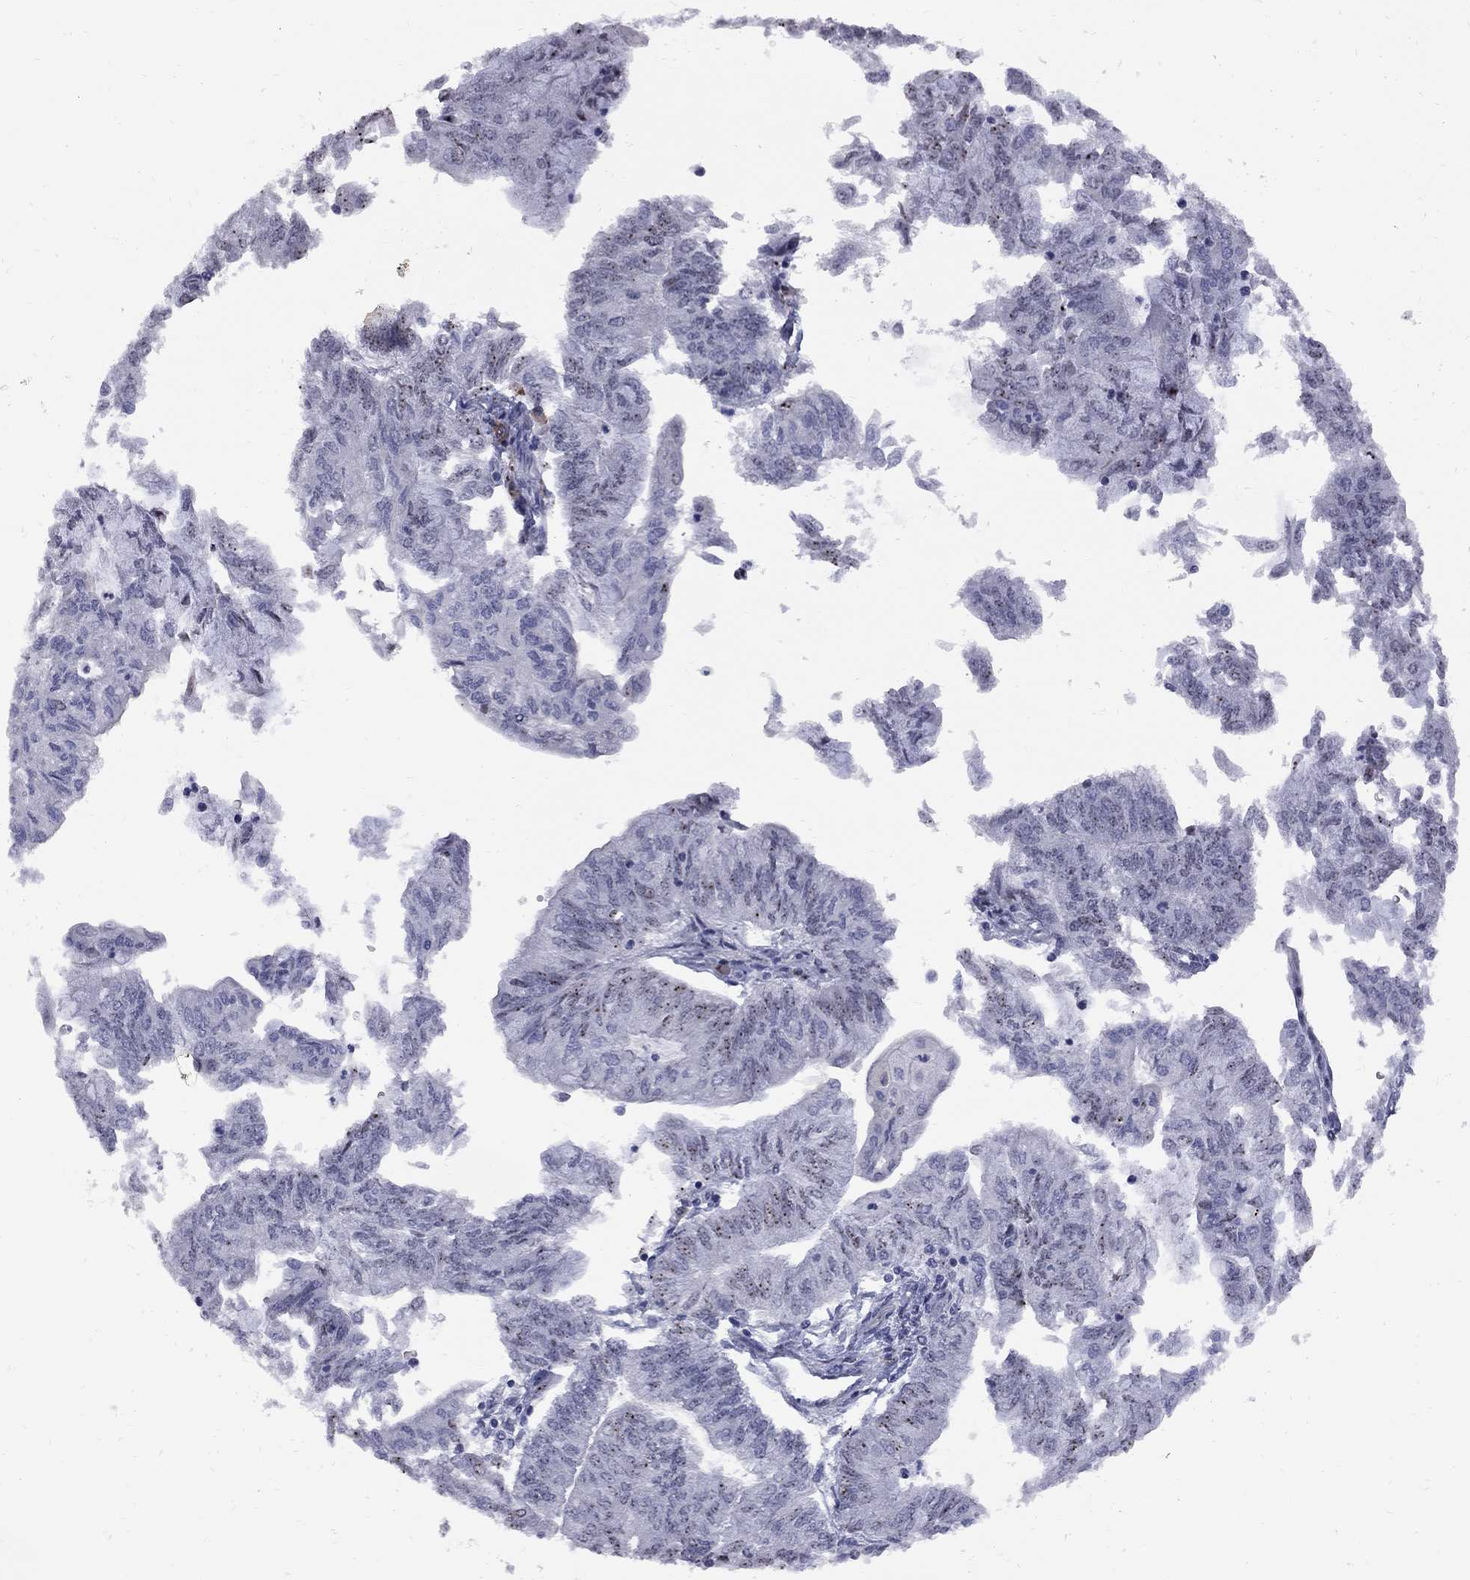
{"staining": {"intensity": "weak", "quantity": "<25%", "location": "nuclear"}, "tissue": "endometrial cancer", "cell_type": "Tumor cells", "image_type": "cancer", "snomed": [{"axis": "morphology", "description": "Adenocarcinoma, NOS"}, {"axis": "topography", "description": "Endometrium"}], "caption": "An image of endometrial cancer (adenocarcinoma) stained for a protein demonstrates no brown staining in tumor cells.", "gene": "DHX33", "patient": {"sex": "female", "age": 59}}